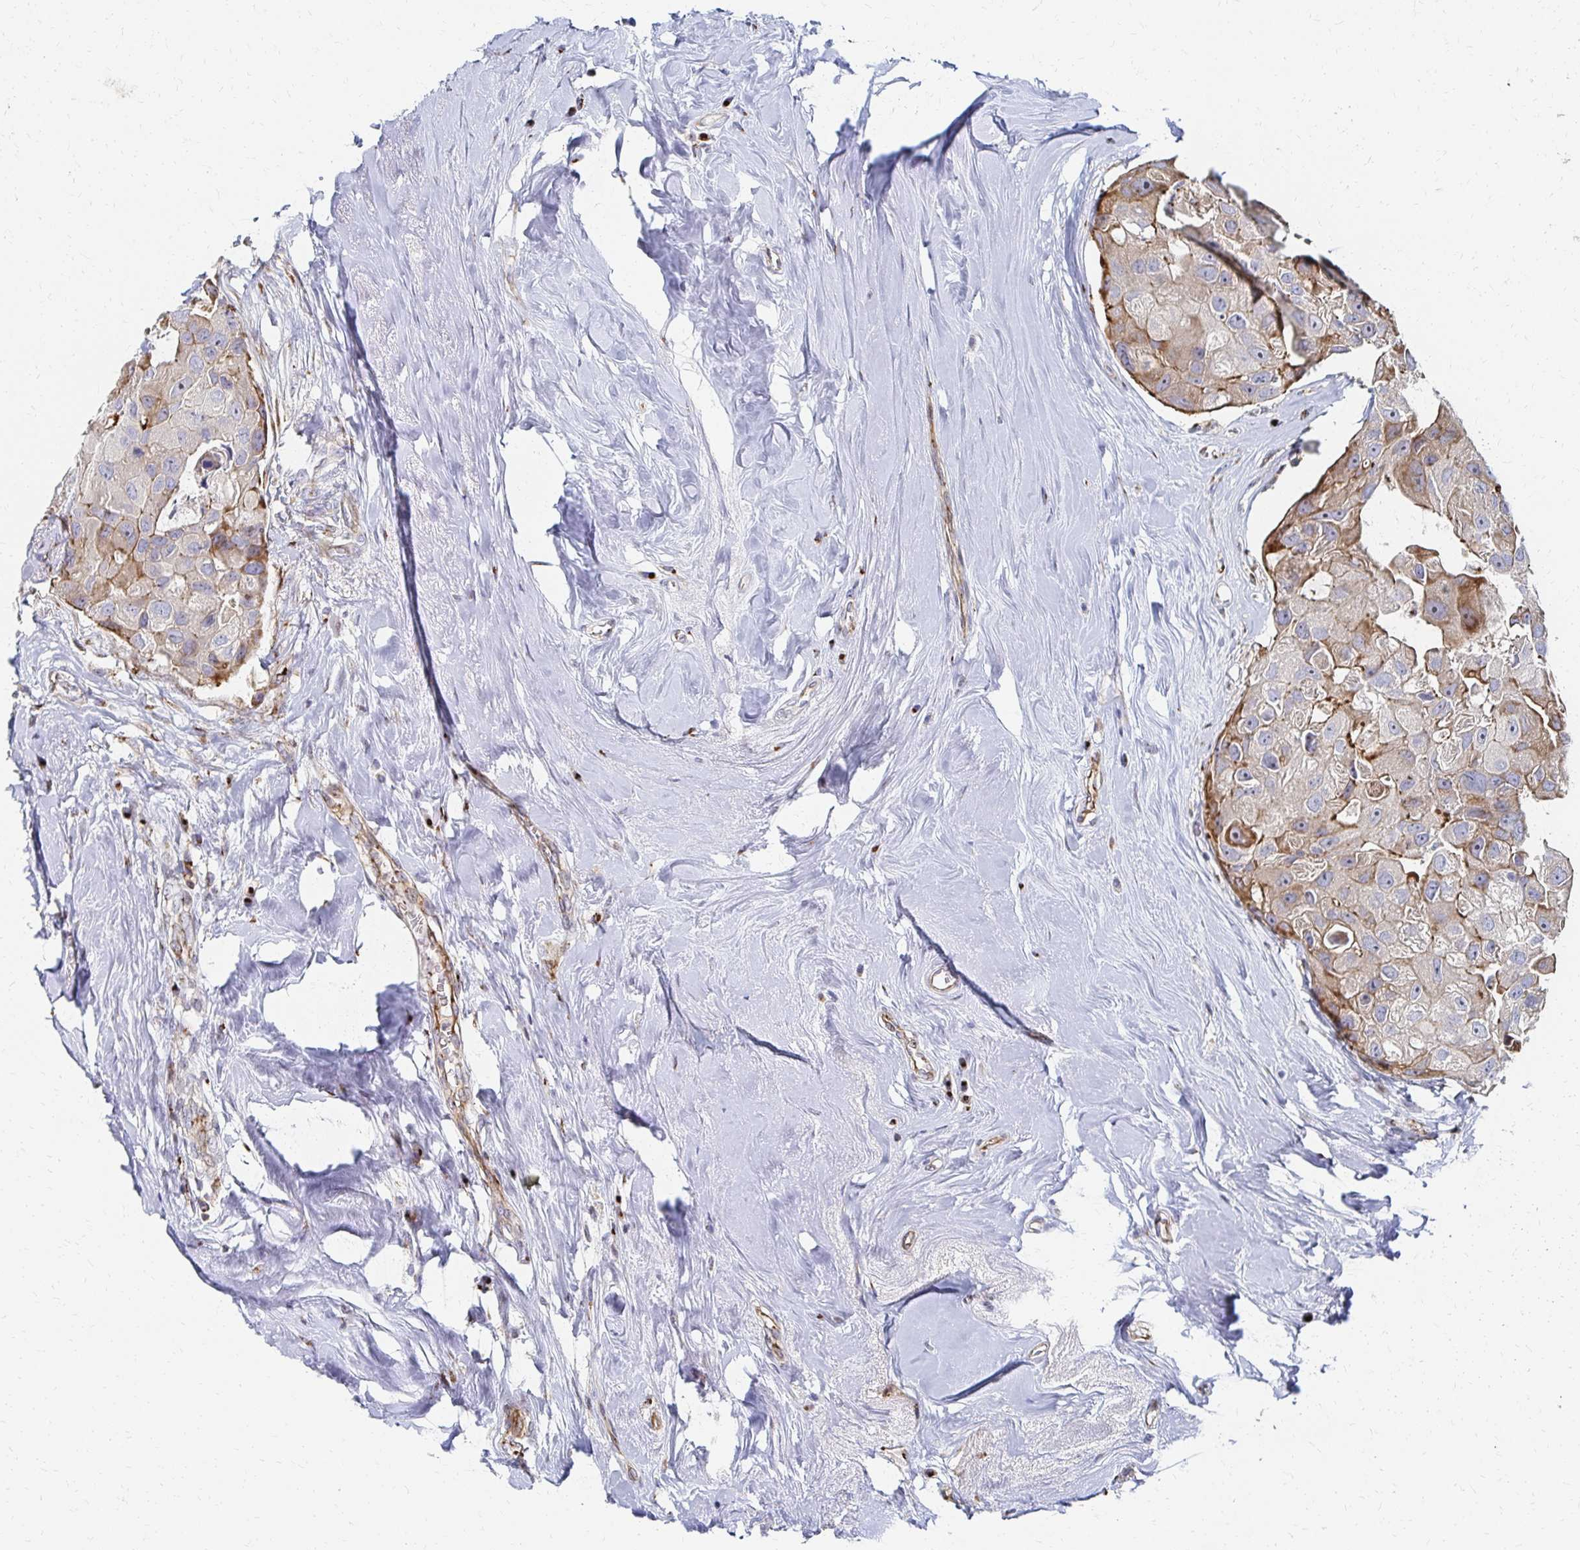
{"staining": {"intensity": "weak", "quantity": ">75%", "location": "cytoplasmic/membranous"}, "tissue": "breast cancer", "cell_type": "Tumor cells", "image_type": "cancer", "snomed": [{"axis": "morphology", "description": "Duct carcinoma"}, {"axis": "topography", "description": "Breast"}], "caption": "Protein expression analysis of breast cancer demonstrates weak cytoplasmic/membranous expression in approximately >75% of tumor cells.", "gene": "MAN1A1", "patient": {"sex": "female", "age": 43}}